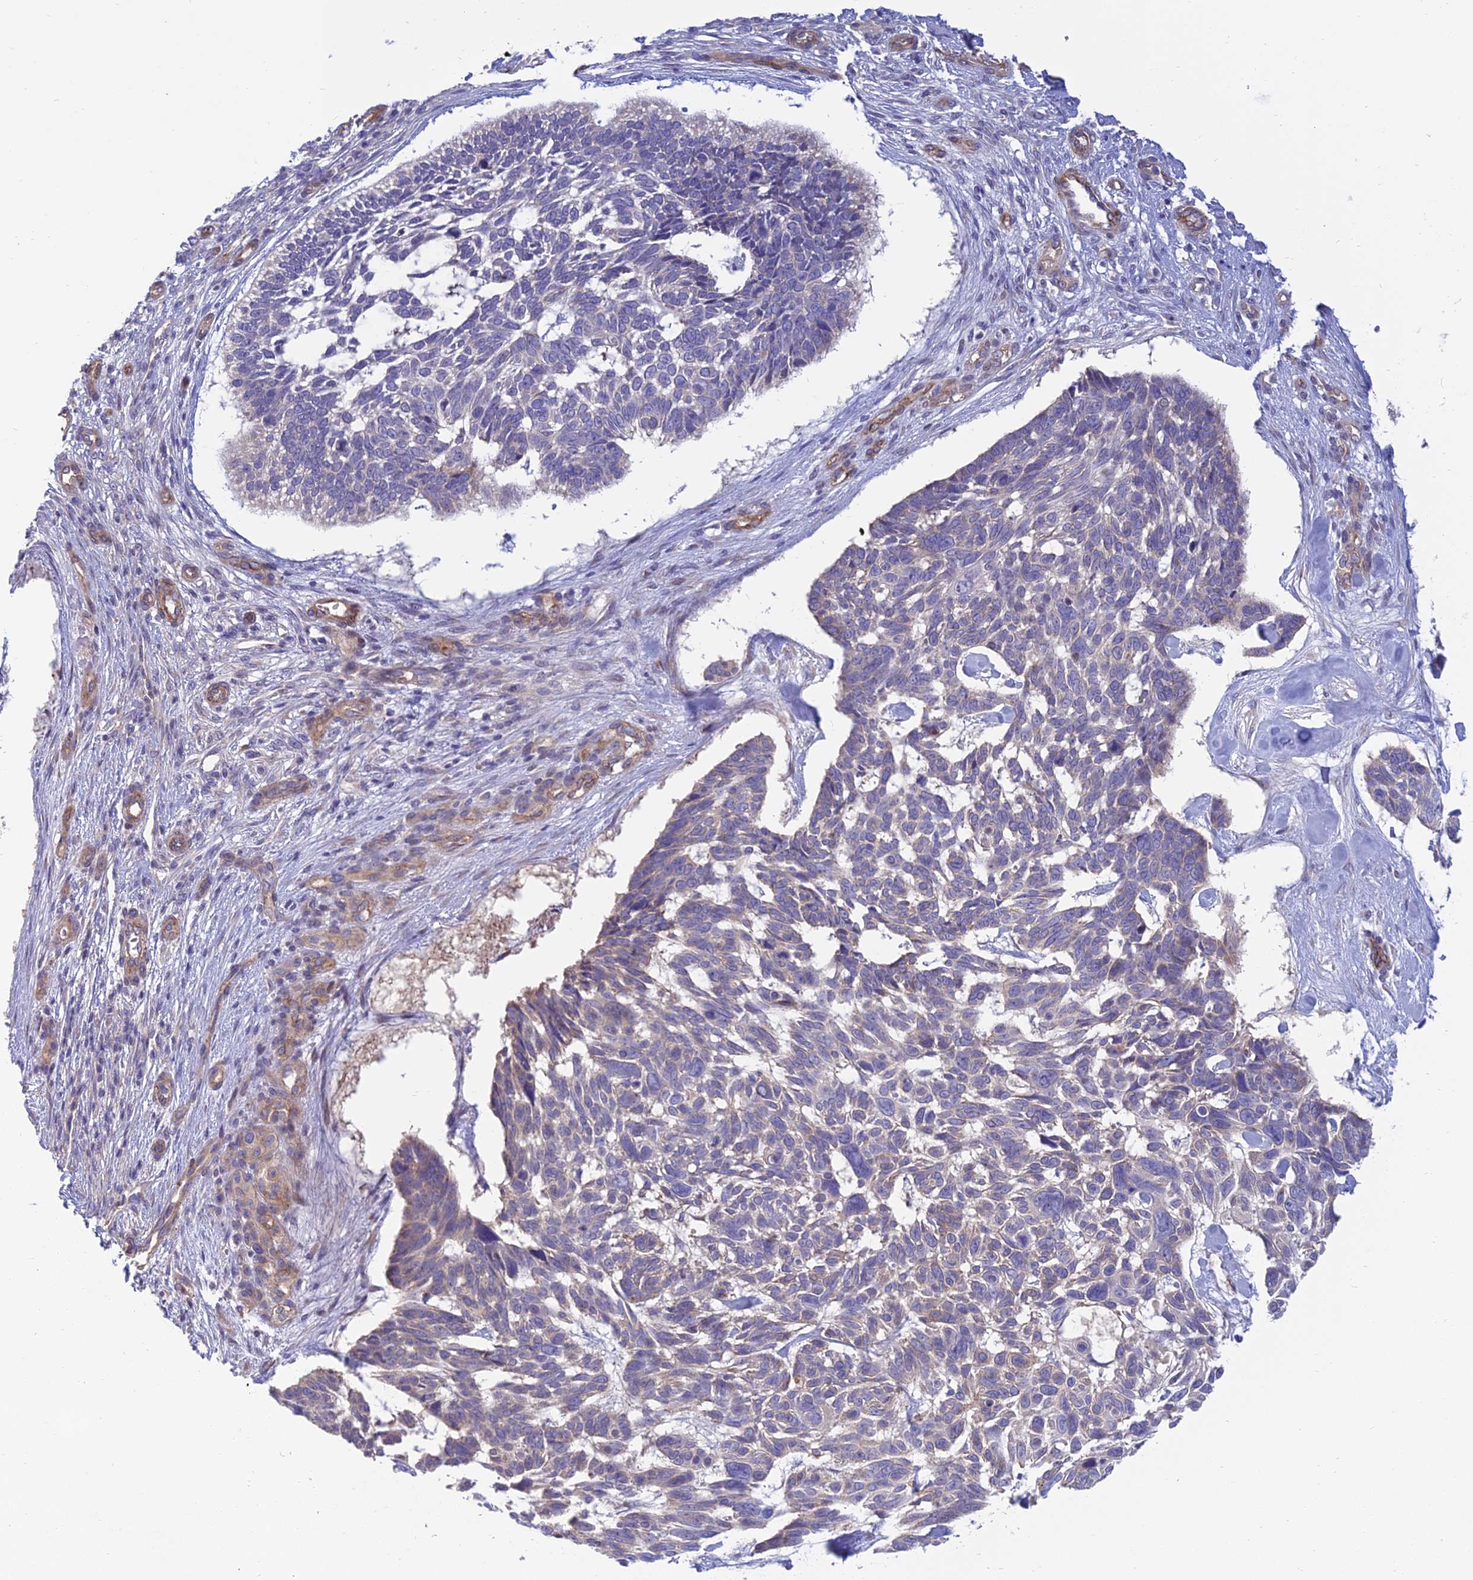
{"staining": {"intensity": "negative", "quantity": "none", "location": "none"}, "tissue": "skin cancer", "cell_type": "Tumor cells", "image_type": "cancer", "snomed": [{"axis": "morphology", "description": "Basal cell carcinoma"}, {"axis": "topography", "description": "Skin"}], "caption": "Tumor cells are negative for brown protein staining in skin cancer (basal cell carcinoma).", "gene": "DUS2", "patient": {"sex": "male", "age": 88}}